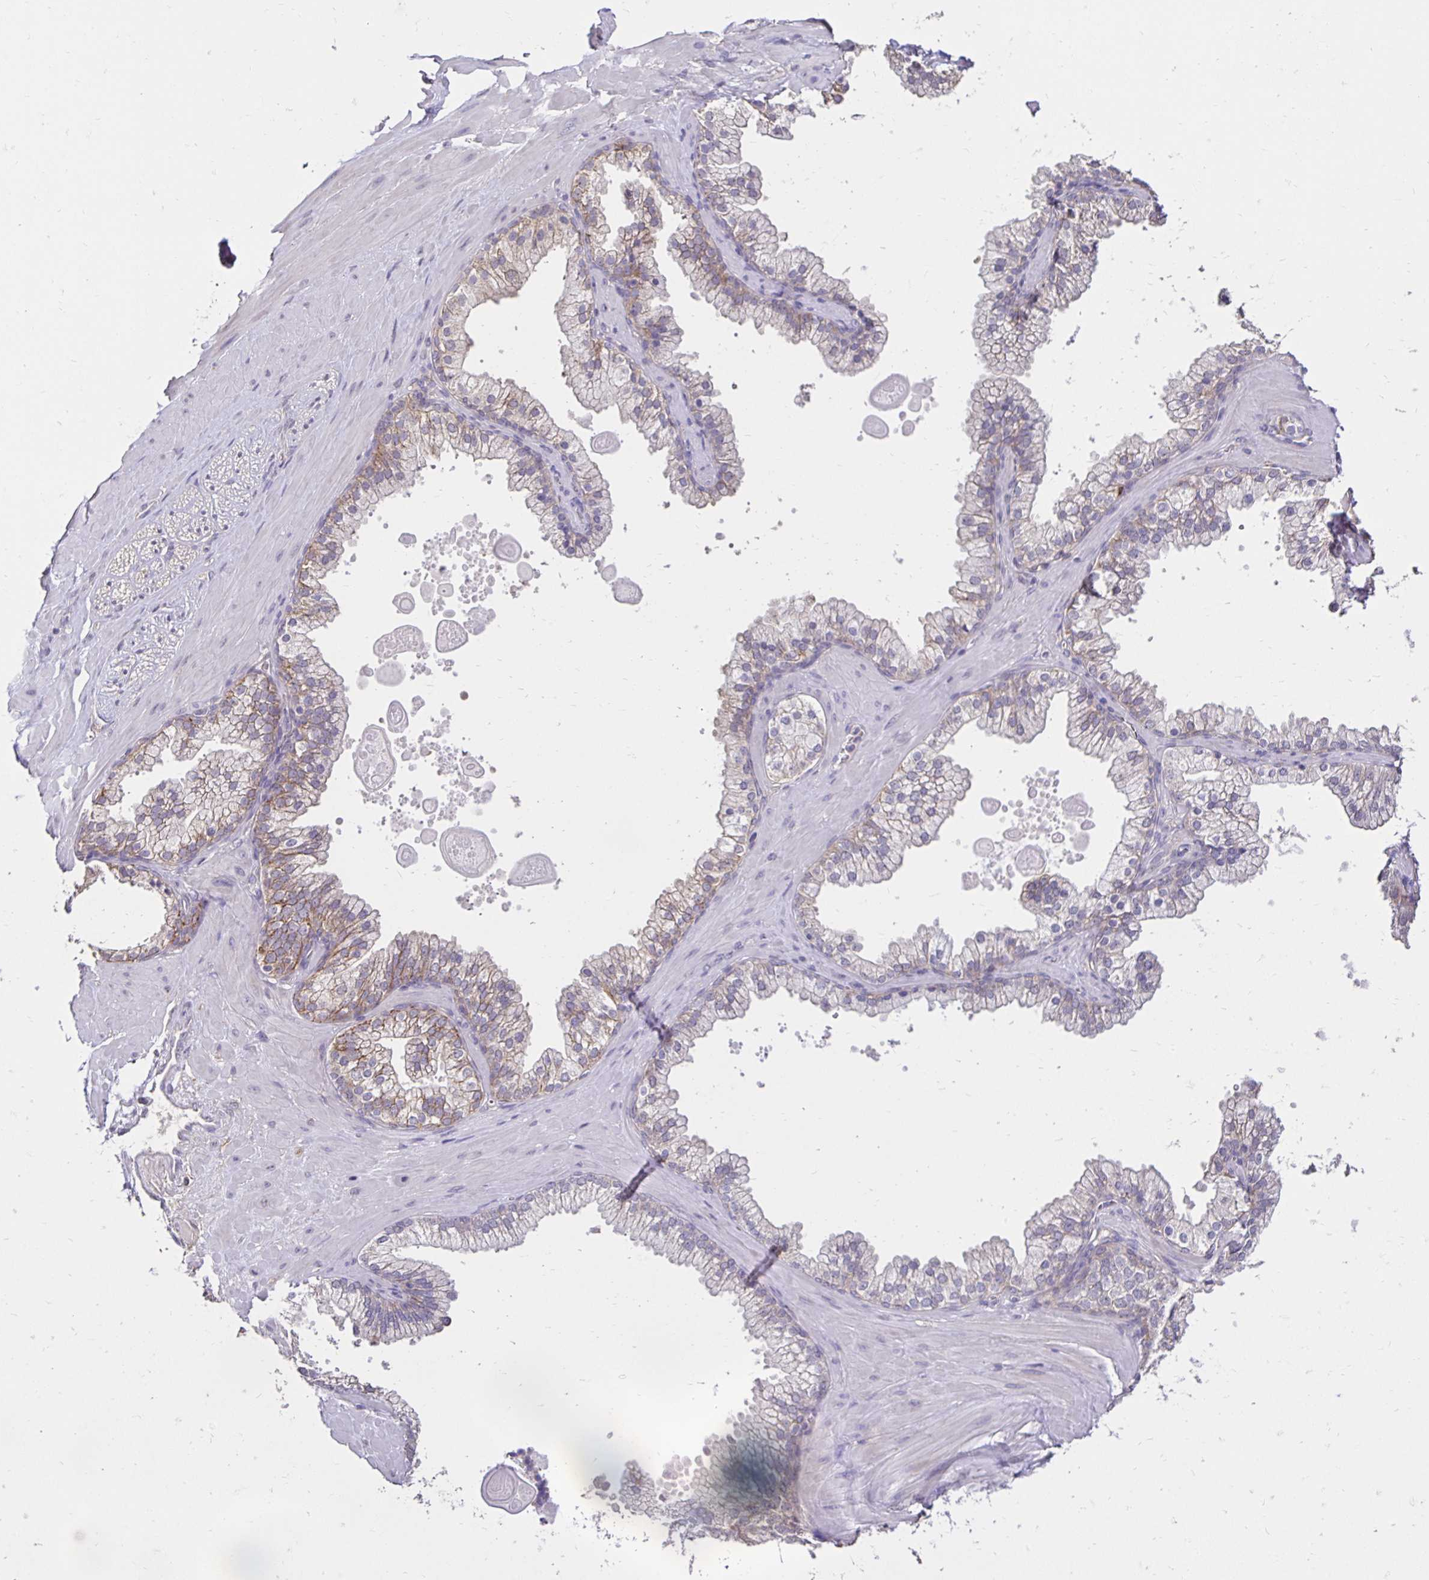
{"staining": {"intensity": "negative", "quantity": "none", "location": "none"}, "tissue": "soft tissue", "cell_type": "Fibroblasts", "image_type": "normal", "snomed": [{"axis": "morphology", "description": "Normal tissue, NOS"}, {"axis": "topography", "description": "Prostate"}, {"axis": "topography", "description": "Peripheral nerve tissue"}], "caption": "The photomicrograph displays no significant expression in fibroblasts of soft tissue. (DAB IHC with hematoxylin counter stain).", "gene": "PNPLA3", "patient": {"sex": "male", "age": 61}}